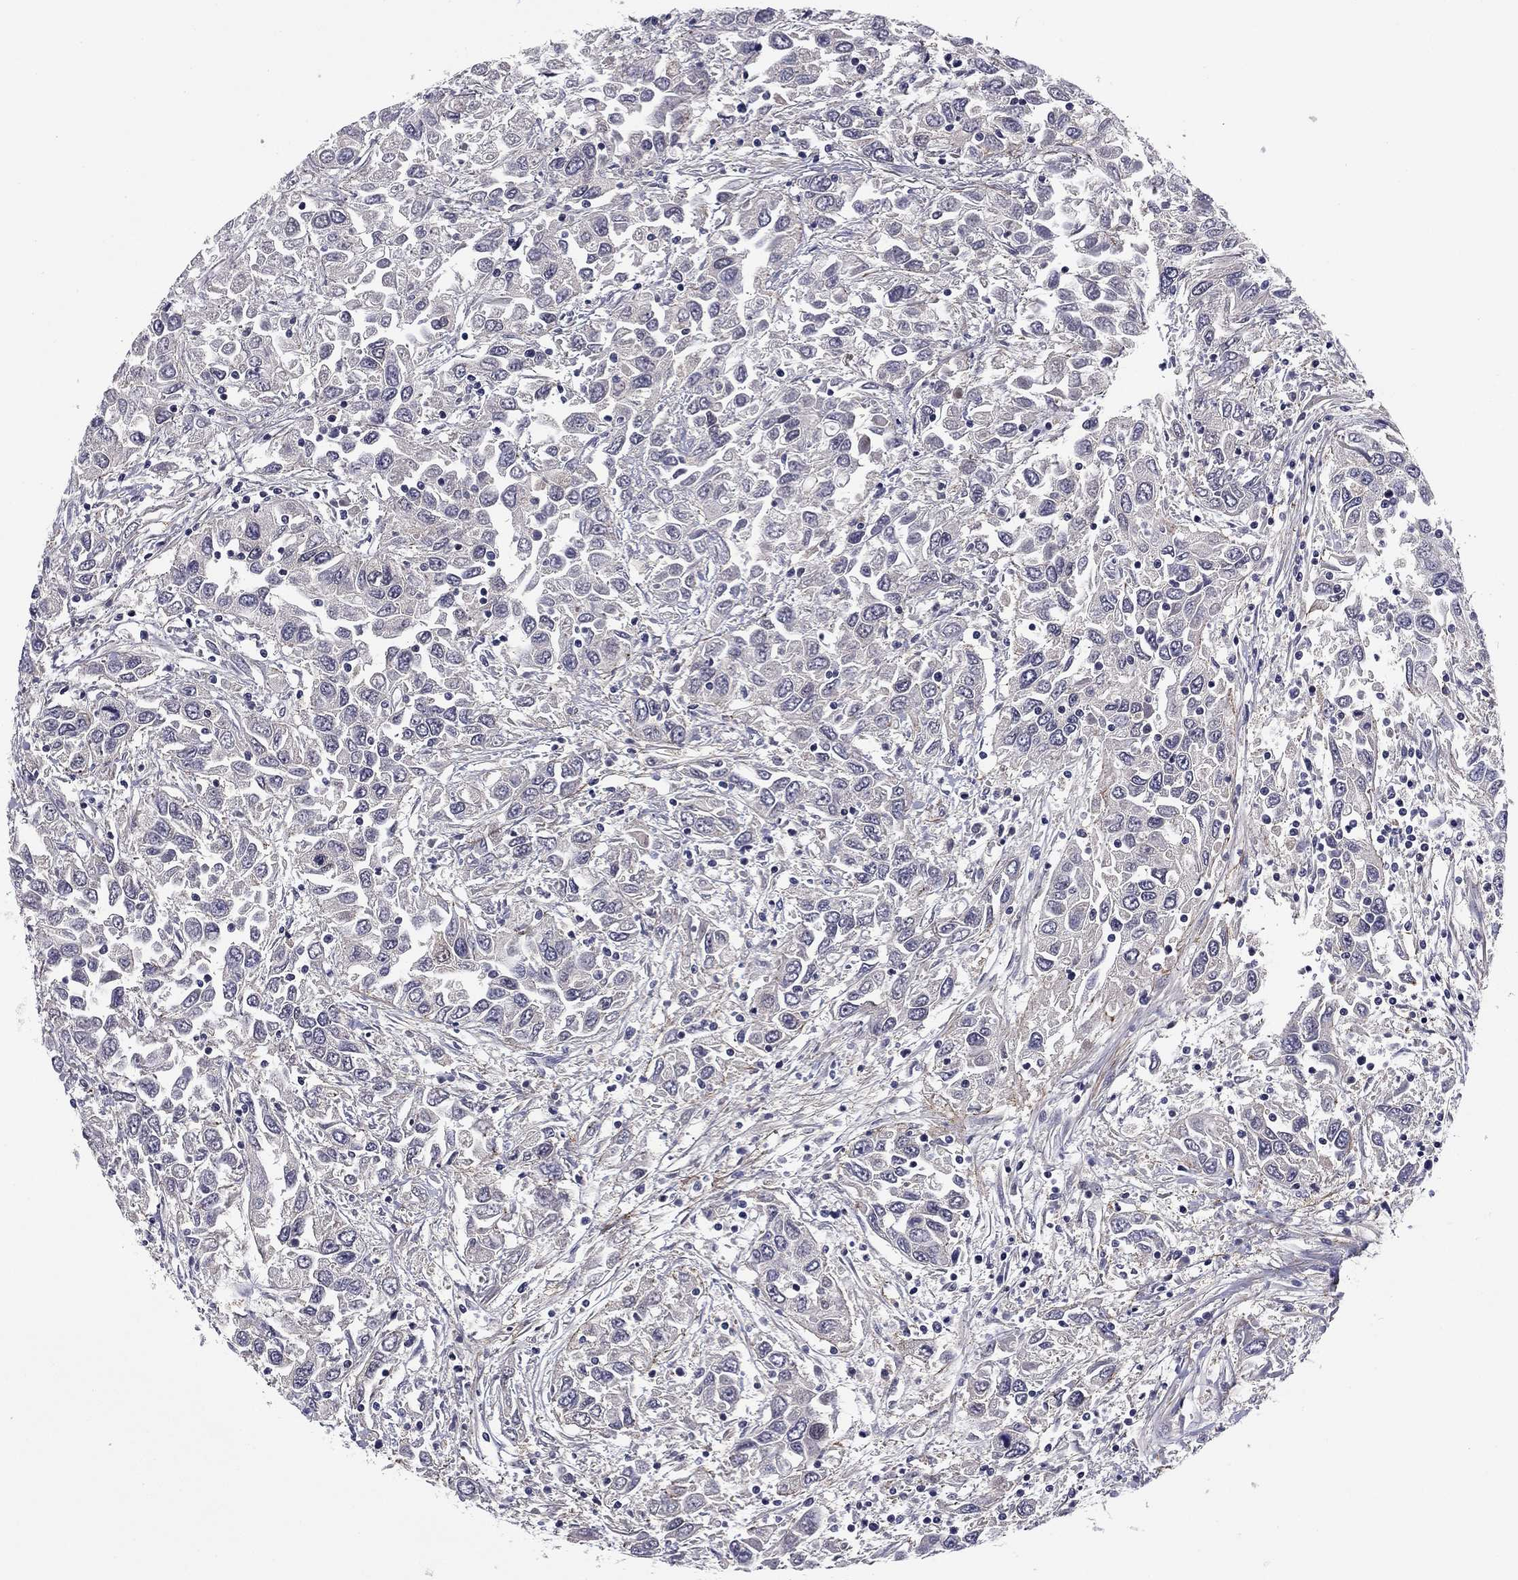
{"staining": {"intensity": "negative", "quantity": "none", "location": "none"}, "tissue": "urothelial cancer", "cell_type": "Tumor cells", "image_type": "cancer", "snomed": [{"axis": "morphology", "description": "Urothelial carcinoma, High grade"}, {"axis": "topography", "description": "Urinary bladder"}], "caption": "An IHC histopathology image of high-grade urothelial carcinoma is shown. There is no staining in tumor cells of high-grade urothelial carcinoma.", "gene": "REXO5", "patient": {"sex": "male", "age": 76}}